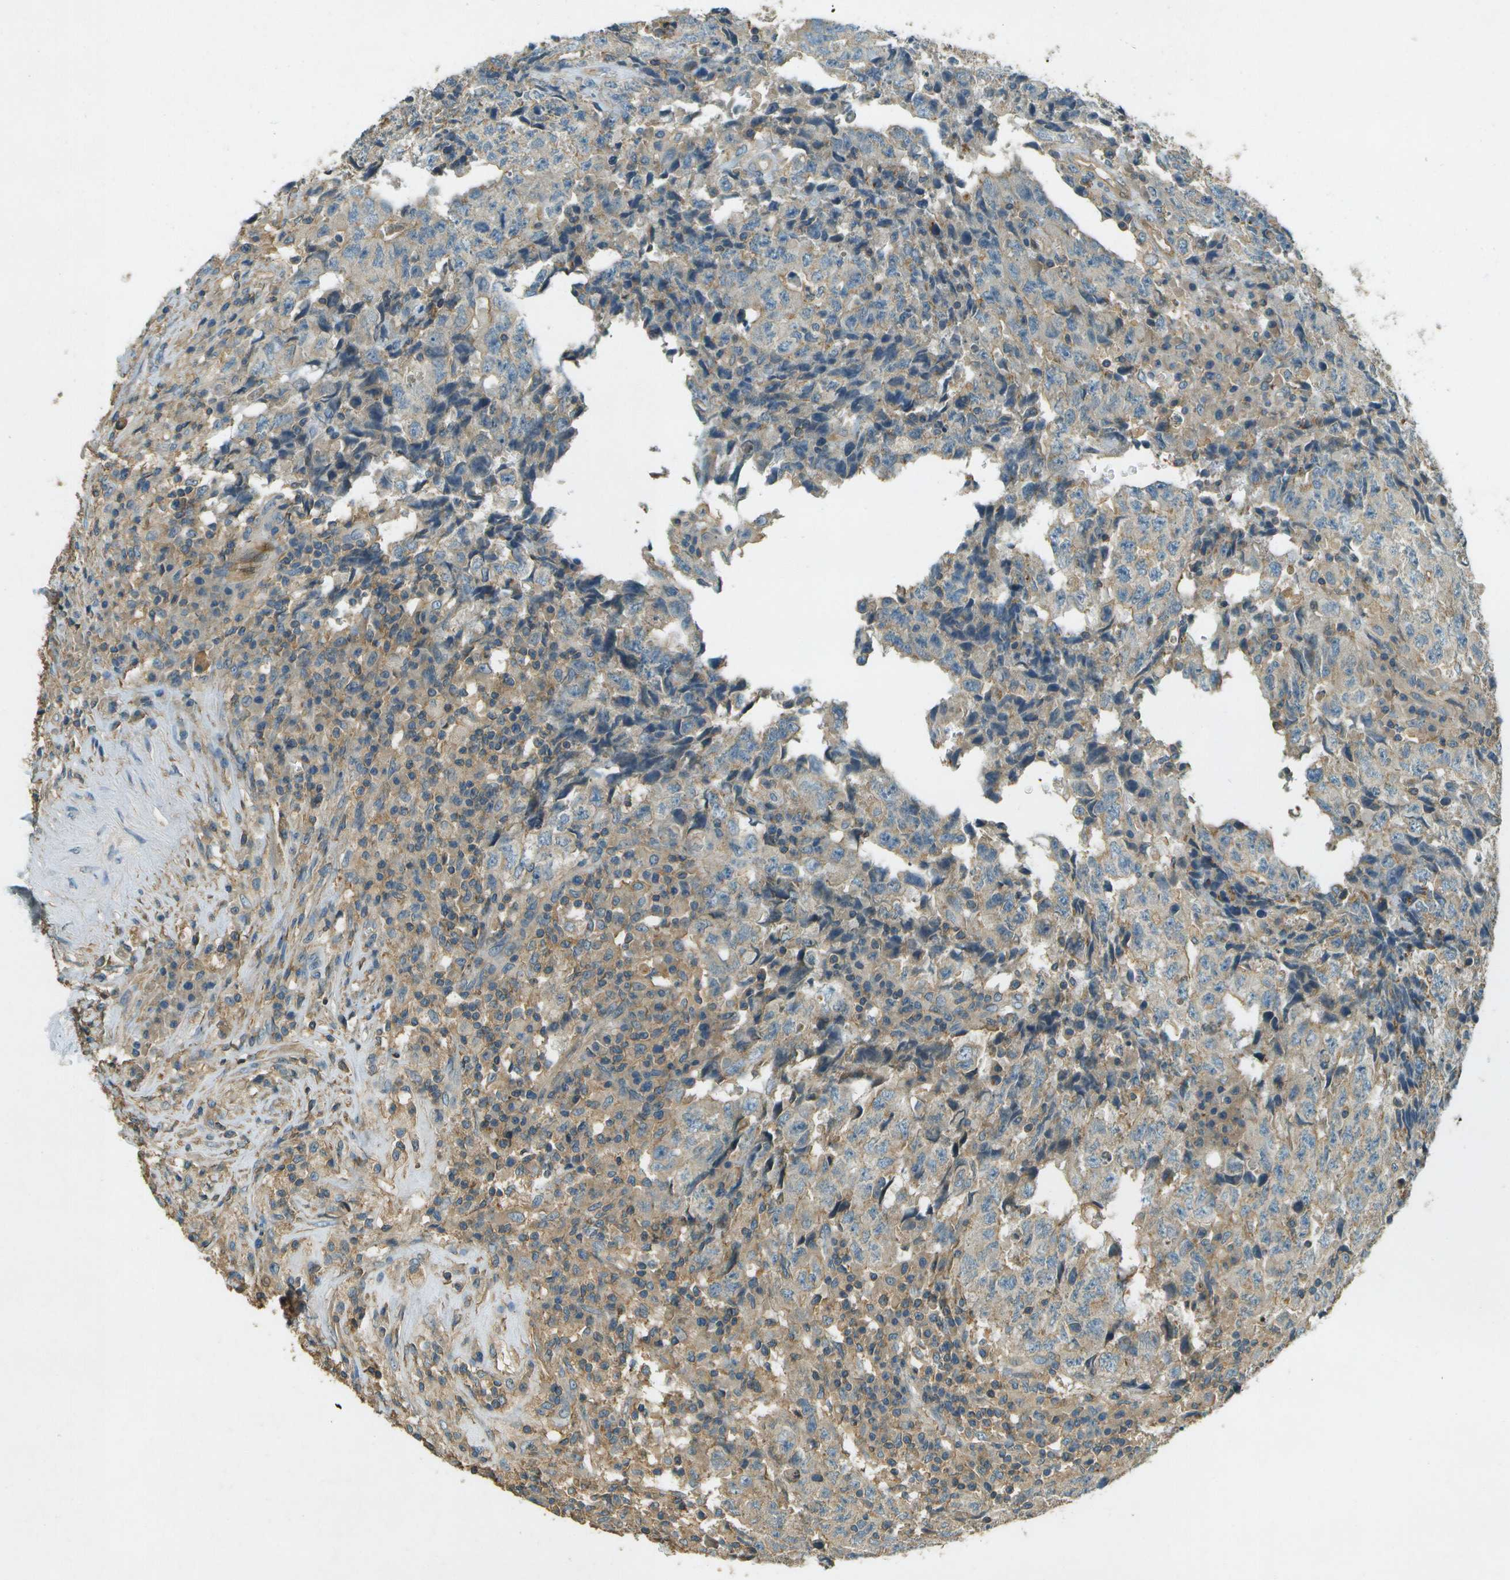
{"staining": {"intensity": "moderate", "quantity": "25%-75%", "location": "cytoplasmic/membranous"}, "tissue": "testis cancer", "cell_type": "Tumor cells", "image_type": "cancer", "snomed": [{"axis": "morphology", "description": "Necrosis, NOS"}, {"axis": "morphology", "description": "Carcinoma, Embryonal, NOS"}, {"axis": "topography", "description": "Testis"}], "caption": "High-magnification brightfield microscopy of testis embryonal carcinoma stained with DAB (brown) and counterstained with hematoxylin (blue). tumor cells exhibit moderate cytoplasmic/membranous positivity is identified in approximately25%-75% of cells.", "gene": "NUDT4", "patient": {"sex": "male", "age": 19}}